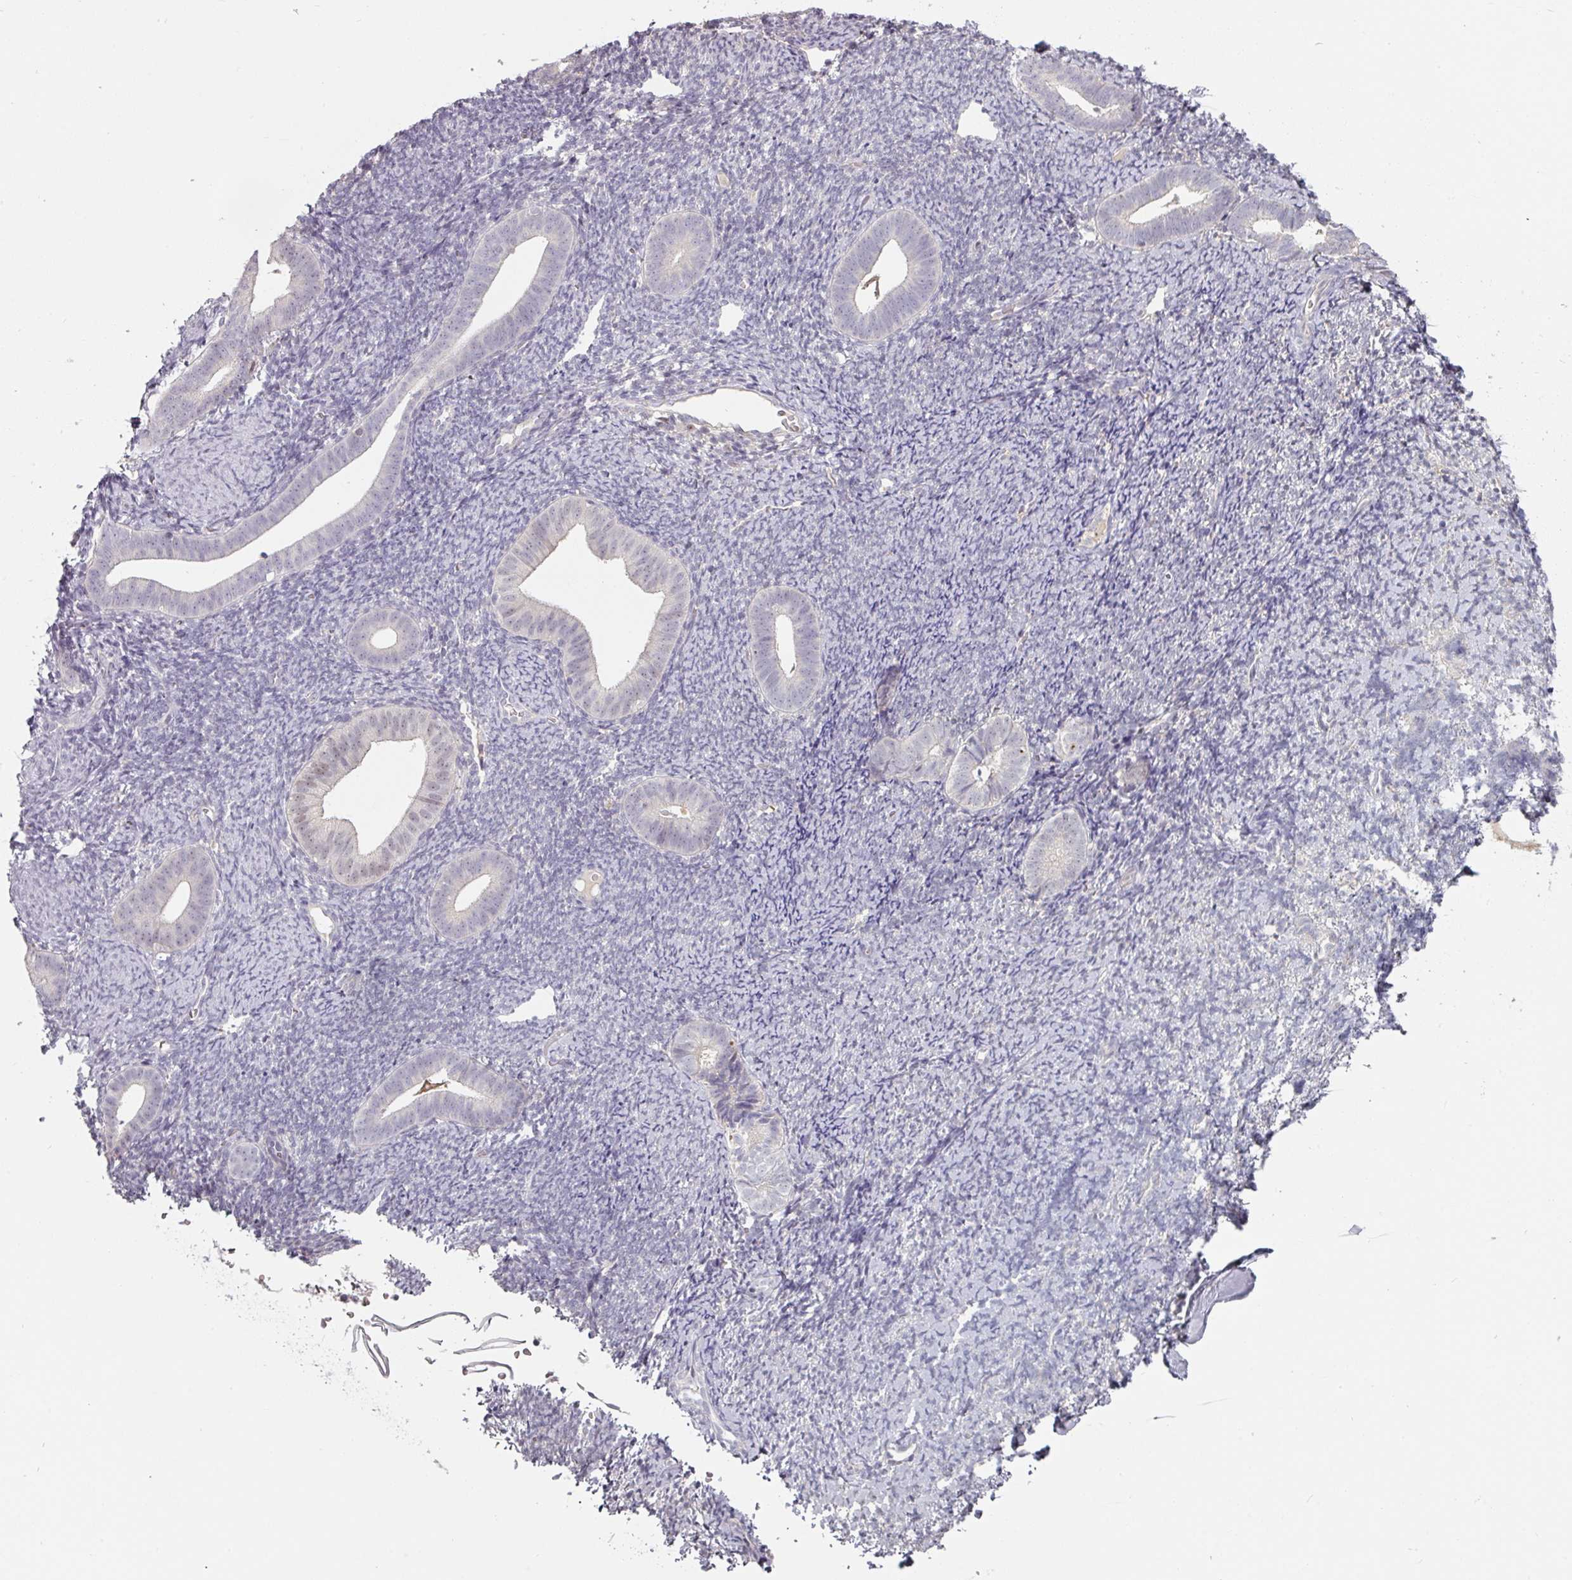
{"staining": {"intensity": "negative", "quantity": "none", "location": "none"}, "tissue": "endometrium", "cell_type": "Cells in endometrial stroma", "image_type": "normal", "snomed": [{"axis": "morphology", "description": "Normal tissue, NOS"}, {"axis": "topography", "description": "Endometrium"}], "caption": "This is an immunohistochemistry photomicrograph of normal endometrium. There is no expression in cells in endometrial stroma.", "gene": "ZBTB6", "patient": {"sex": "female", "age": 39}}